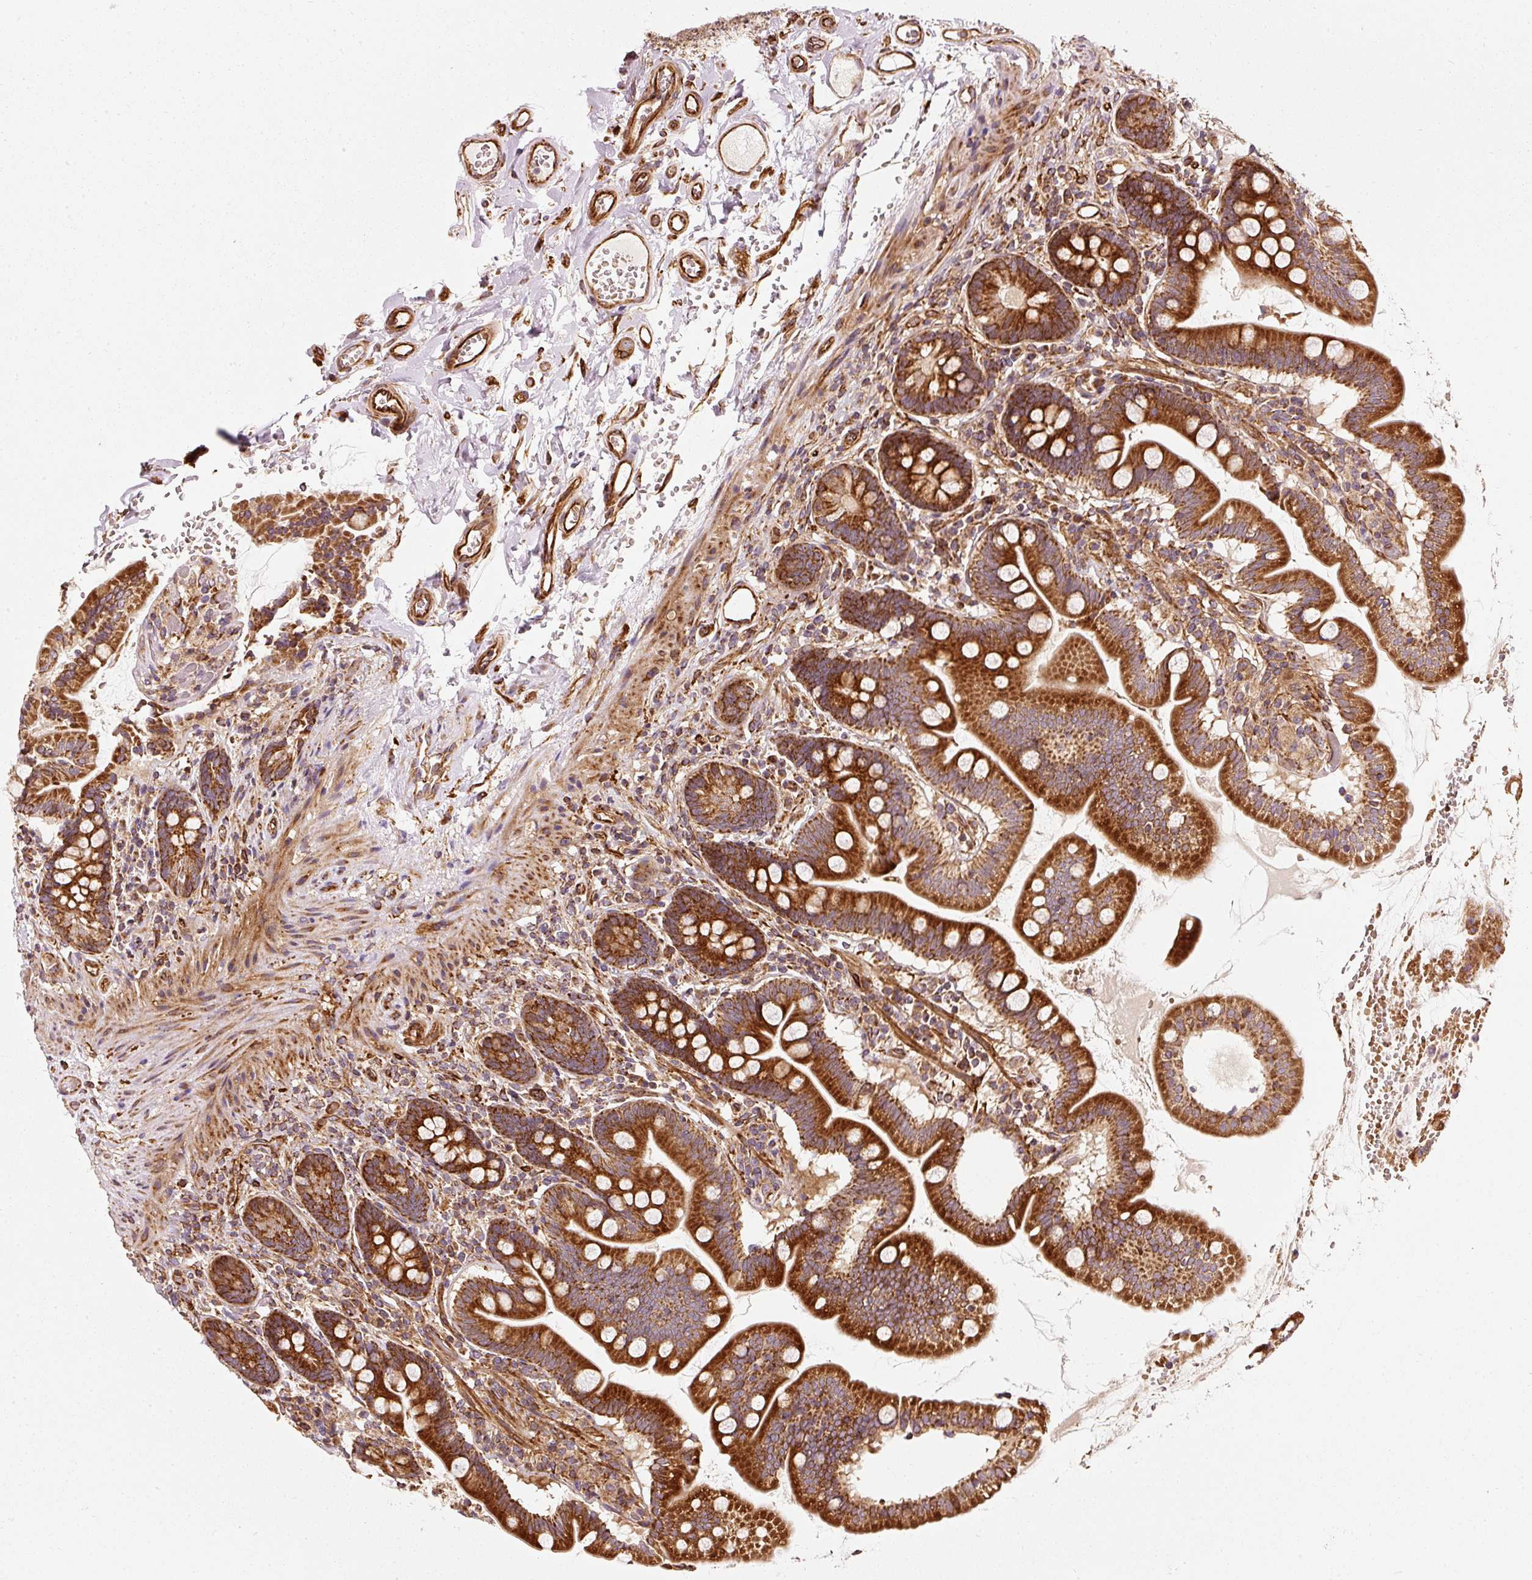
{"staining": {"intensity": "strong", "quantity": ">75%", "location": "cytoplasmic/membranous"}, "tissue": "small intestine", "cell_type": "Glandular cells", "image_type": "normal", "snomed": [{"axis": "morphology", "description": "Normal tissue, NOS"}, {"axis": "topography", "description": "Small intestine"}], "caption": "High-power microscopy captured an immunohistochemistry micrograph of normal small intestine, revealing strong cytoplasmic/membranous expression in approximately >75% of glandular cells. Using DAB (3,3'-diaminobenzidine) (brown) and hematoxylin (blue) stains, captured at high magnification using brightfield microscopy.", "gene": "ISCU", "patient": {"sex": "female", "age": 64}}